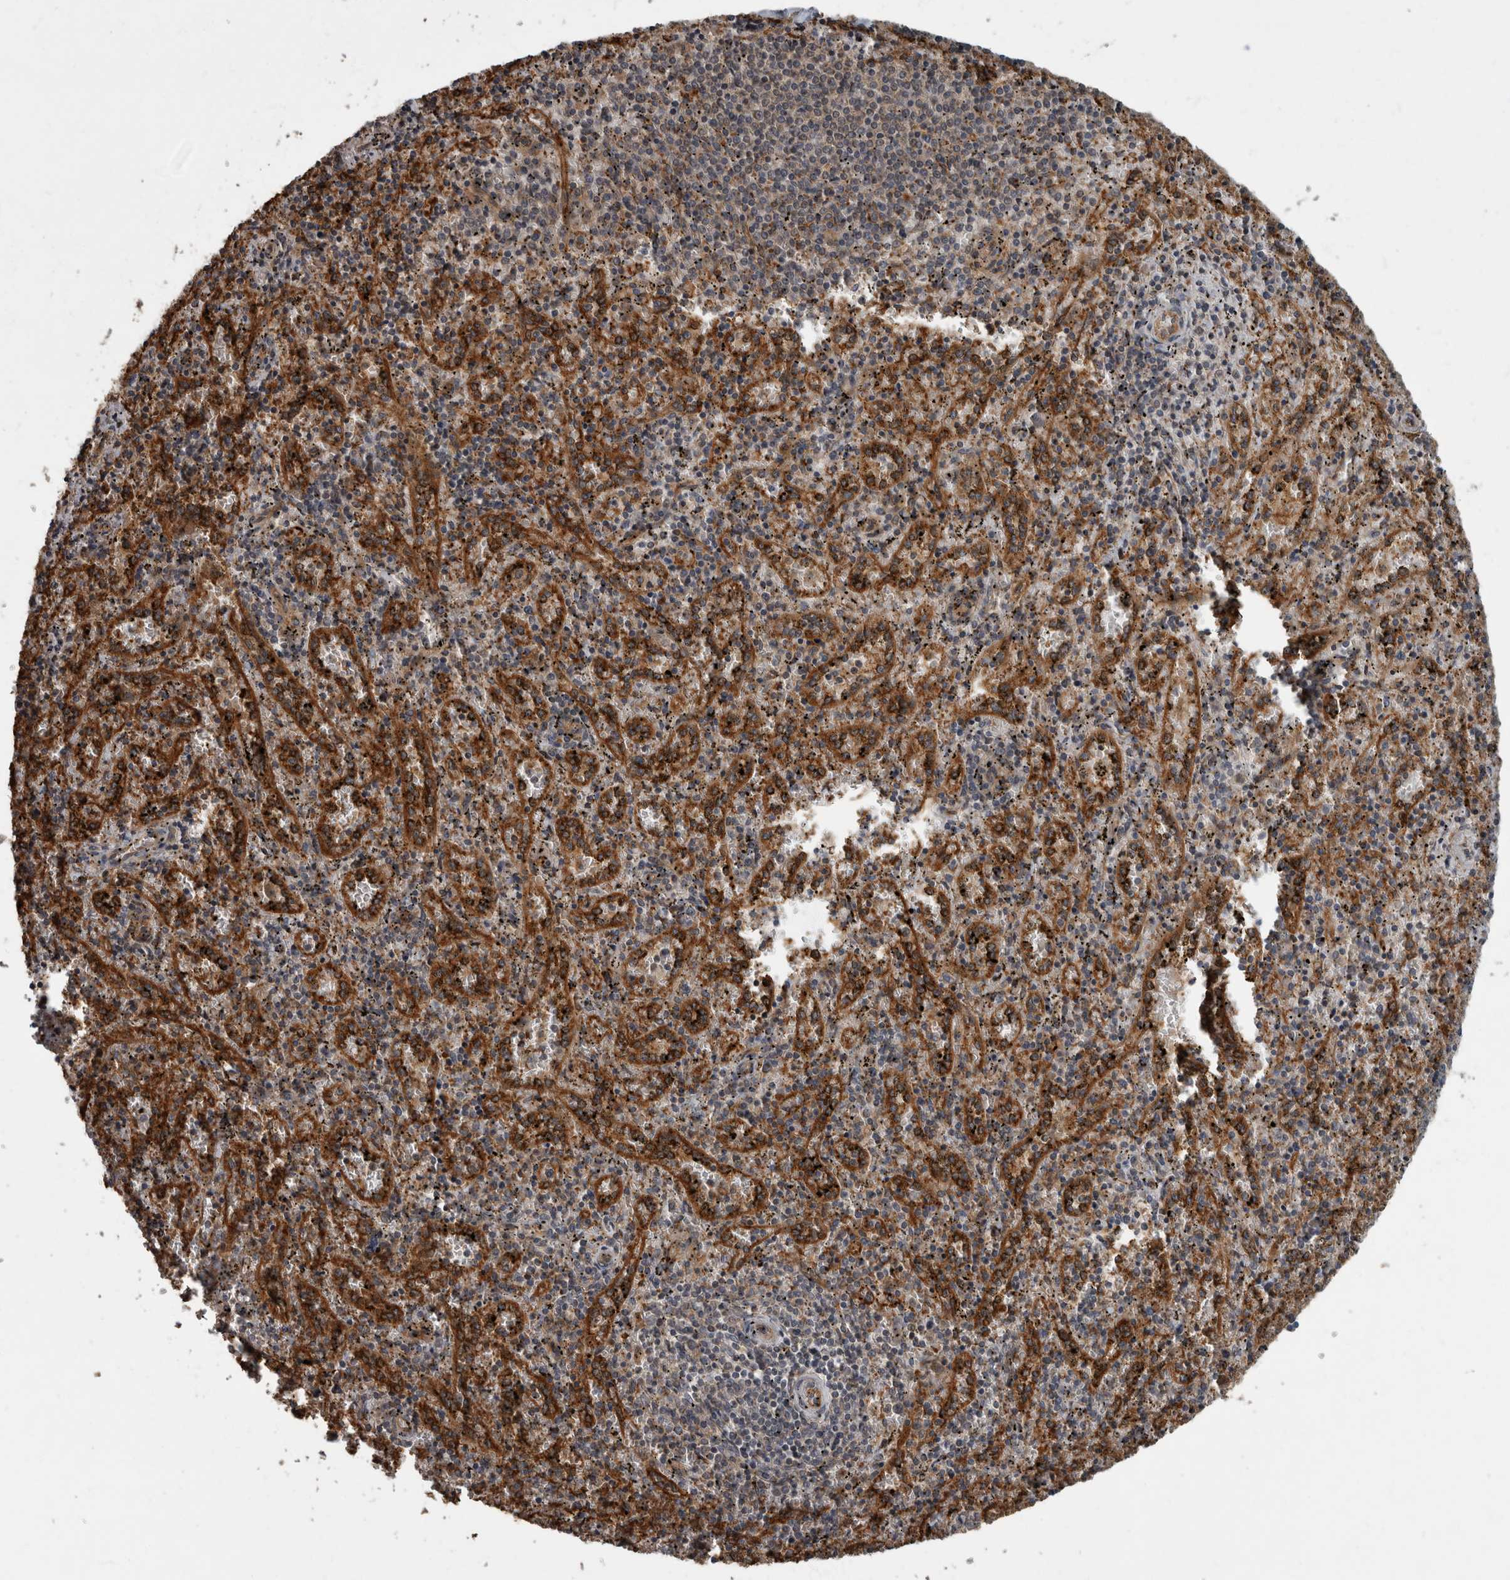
{"staining": {"intensity": "weak", "quantity": "<25%", "location": "cytoplasmic/membranous"}, "tissue": "spleen", "cell_type": "Cells in red pulp", "image_type": "normal", "snomed": [{"axis": "morphology", "description": "Normal tissue, NOS"}, {"axis": "topography", "description": "Spleen"}], "caption": "Immunohistochemistry (IHC) of benign spleen demonstrates no expression in cells in red pulp.", "gene": "VEGFD", "patient": {"sex": "male", "age": 11}}